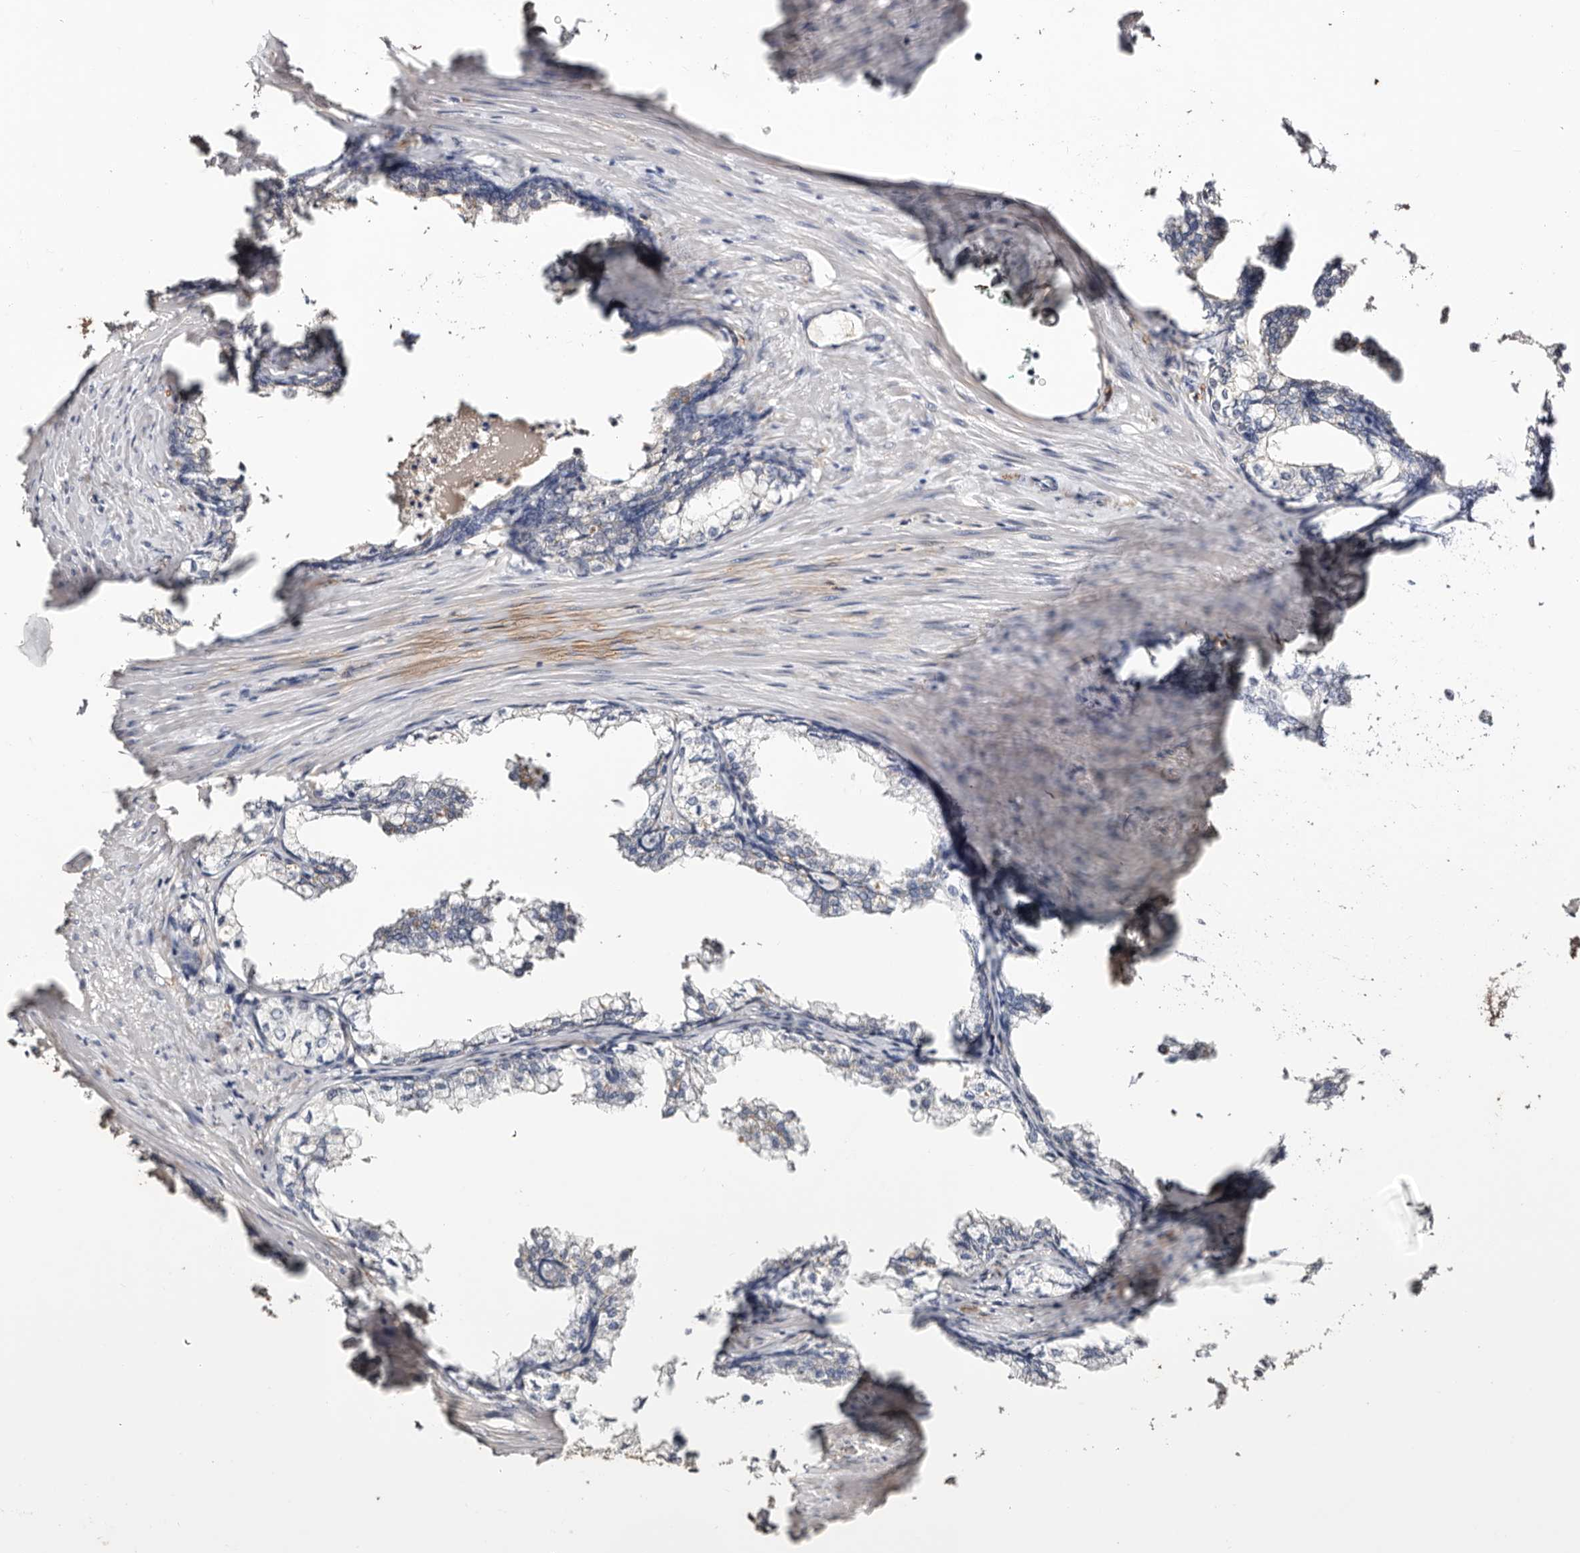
{"staining": {"intensity": "negative", "quantity": "none", "location": "none"}, "tissue": "prostate cancer", "cell_type": "Tumor cells", "image_type": "cancer", "snomed": [{"axis": "morphology", "description": "Adenocarcinoma, High grade"}, {"axis": "topography", "description": "Prostate"}], "caption": "Immunohistochemistry (IHC) of prostate cancer reveals no positivity in tumor cells.", "gene": "TGM2", "patient": {"sex": "male", "age": 58}}